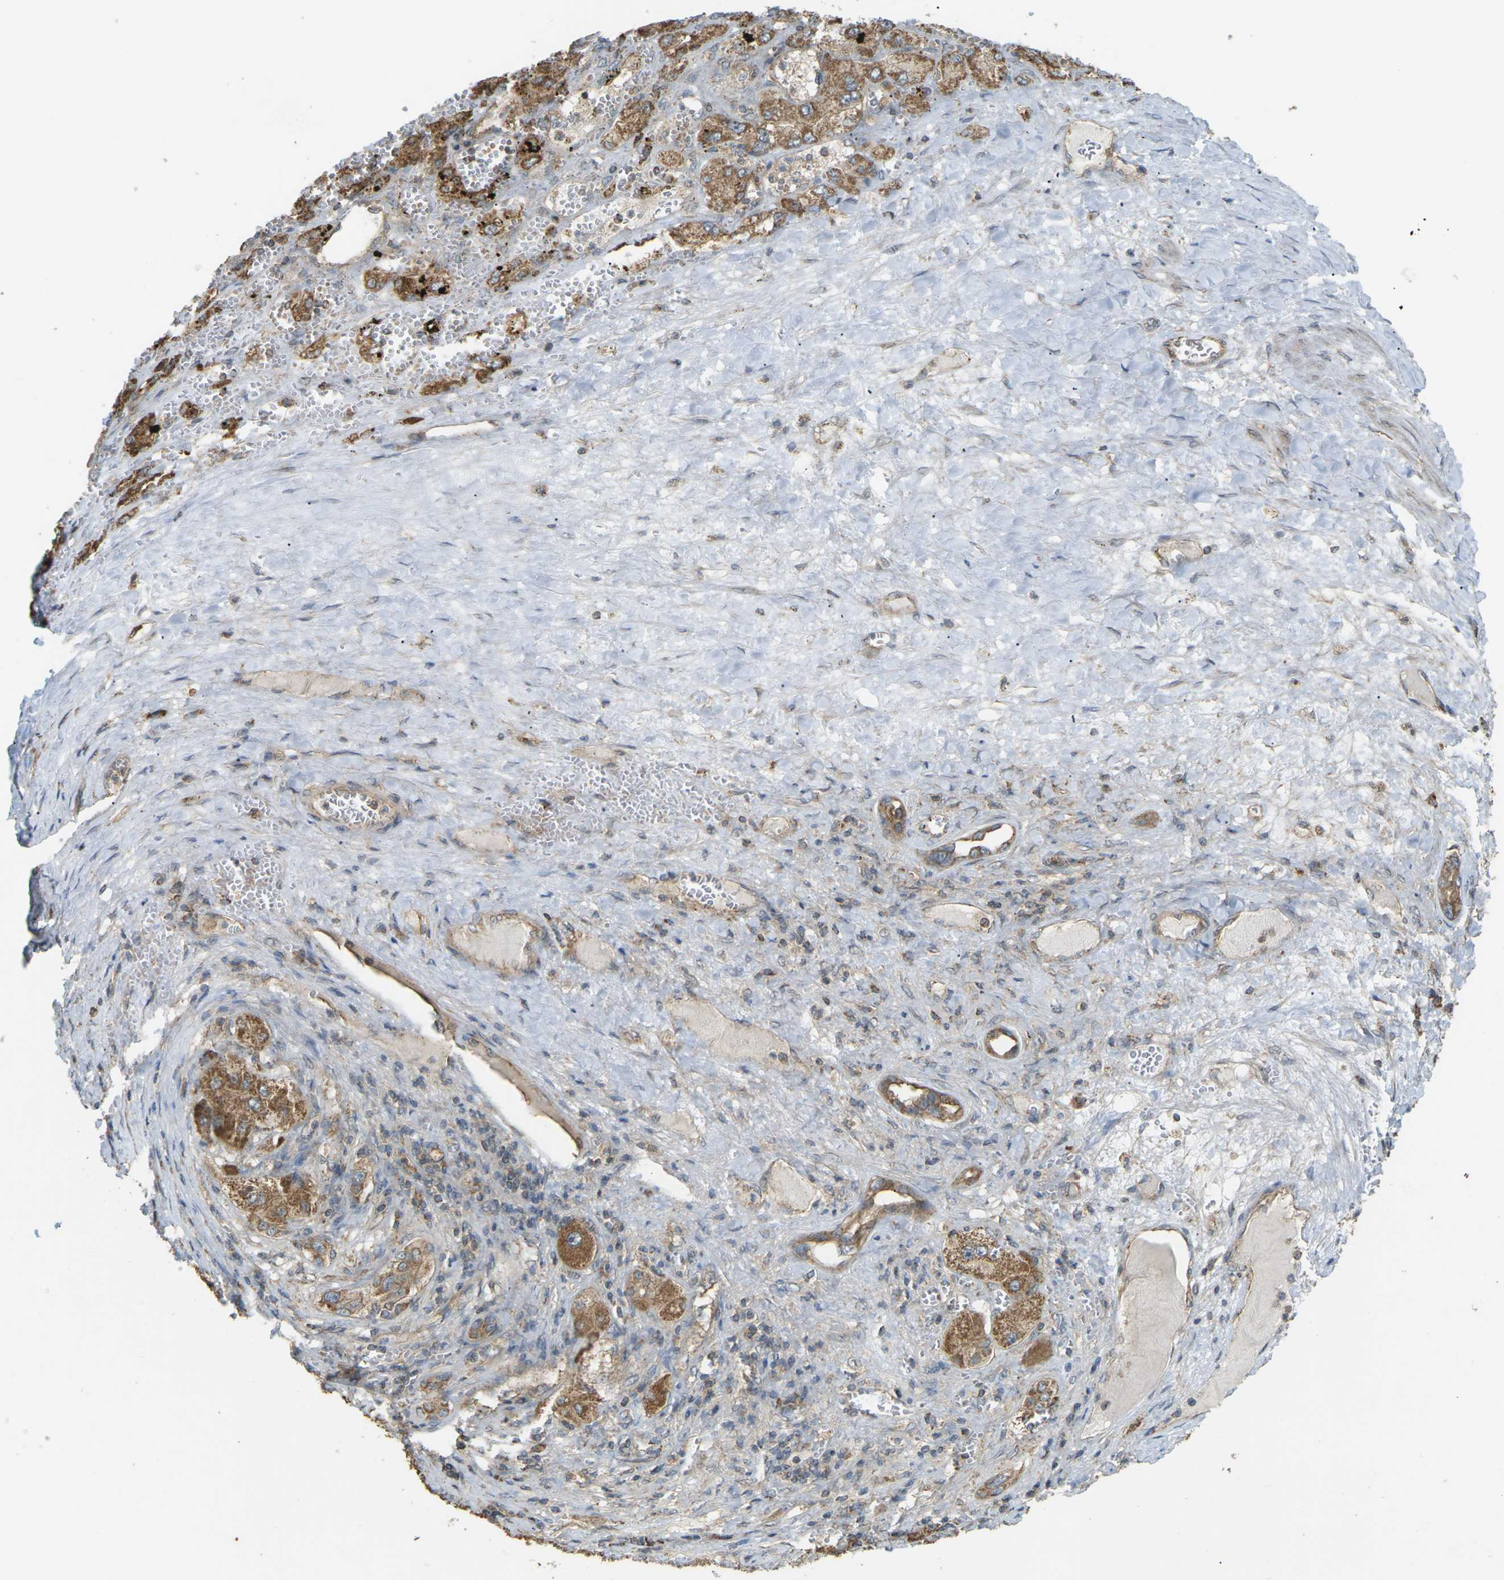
{"staining": {"intensity": "moderate", "quantity": ">75%", "location": "cytoplasmic/membranous"}, "tissue": "liver cancer", "cell_type": "Tumor cells", "image_type": "cancer", "snomed": [{"axis": "morphology", "description": "Carcinoma, Hepatocellular, NOS"}, {"axis": "topography", "description": "Liver"}], "caption": "Brown immunohistochemical staining in human liver cancer (hepatocellular carcinoma) reveals moderate cytoplasmic/membranous positivity in approximately >75% of tumor cells.", "gene": "KSR1", "patient": {"sex": "female", "age": 73}}